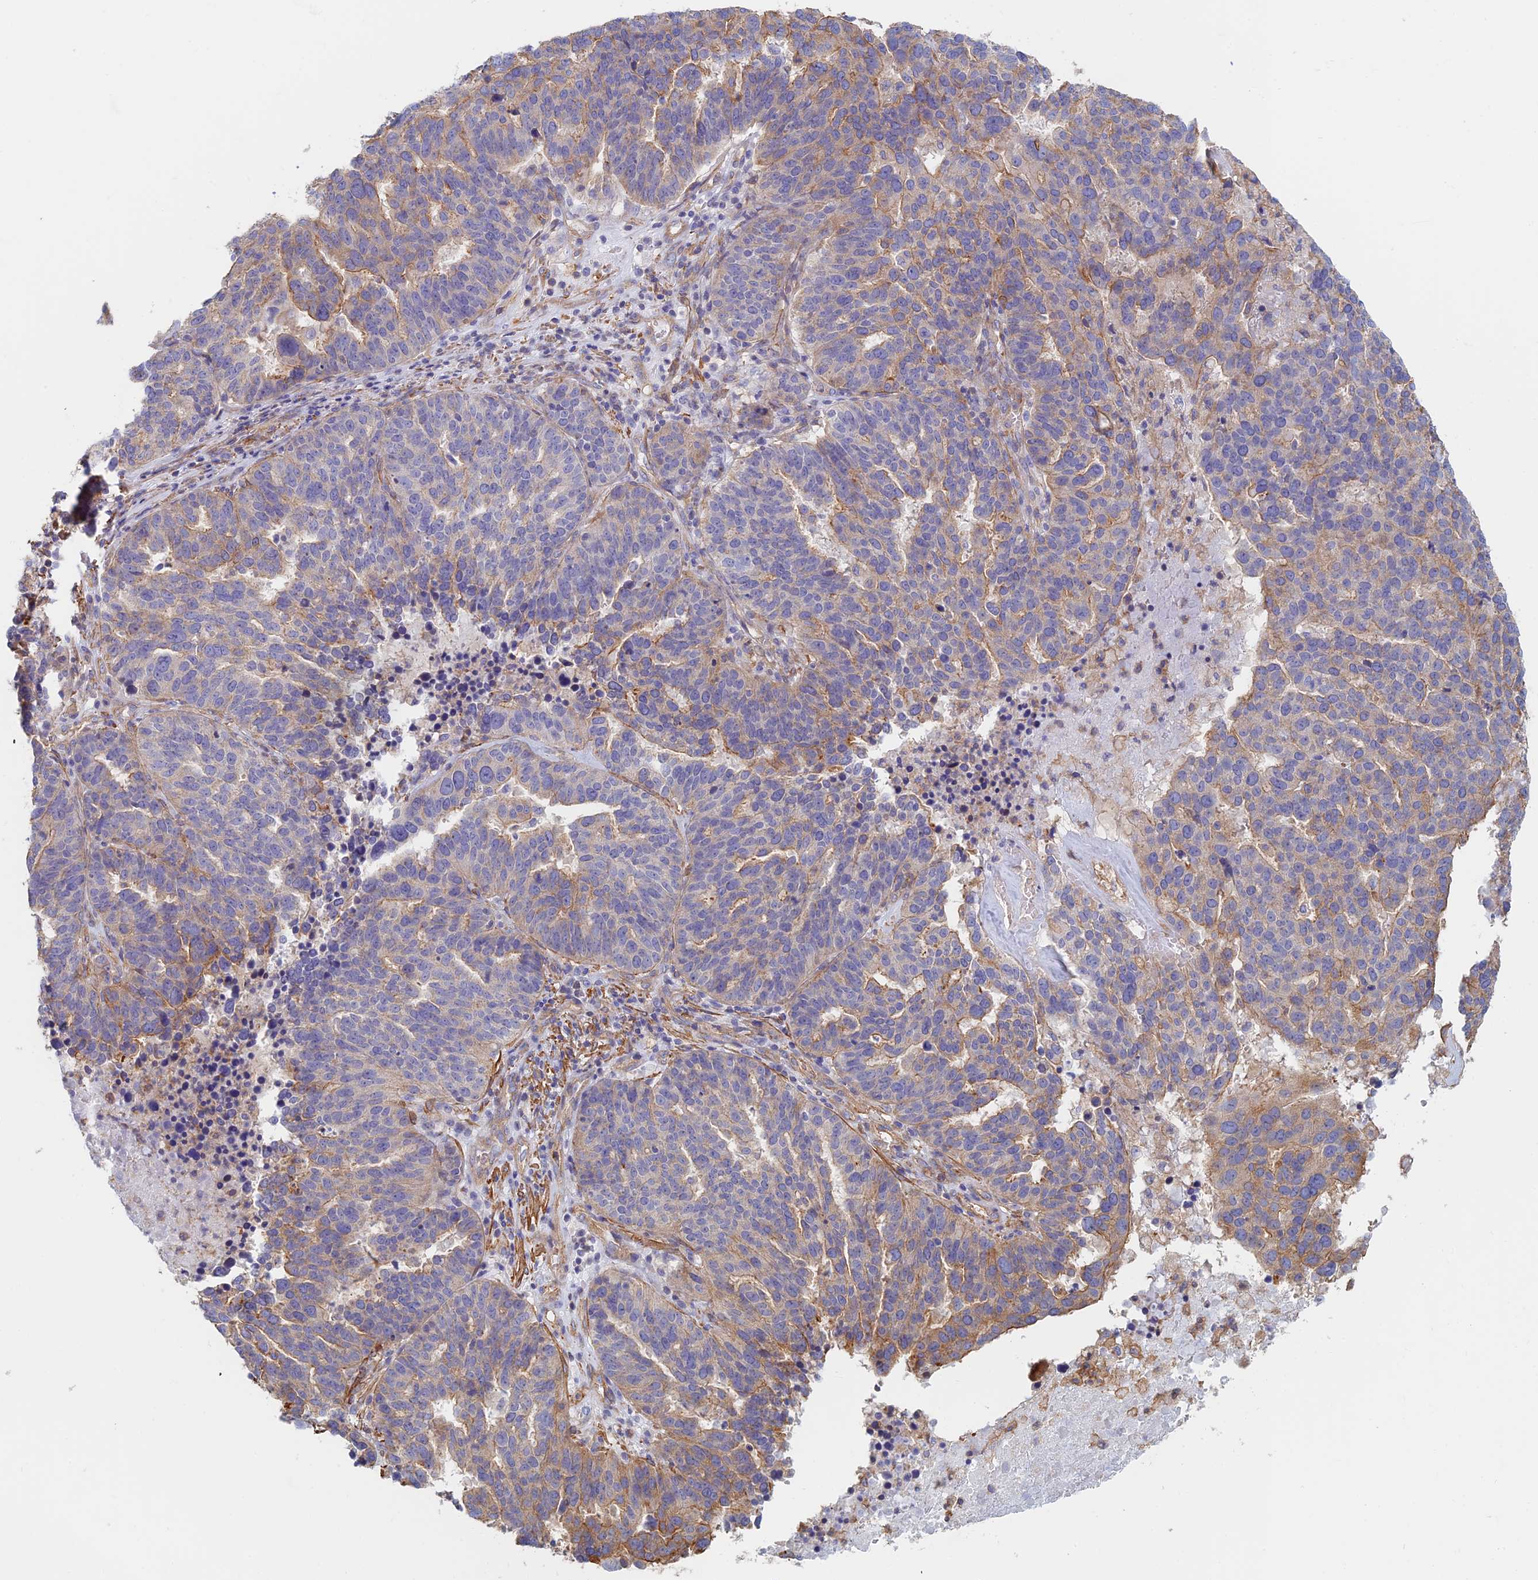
{"staining": {"intensity": "moderate", "quantity": "25%-75%", "location": "cytoplasmic/membranous"}, "tissue": "ovarian cancer", "cell_type": "Tumor cells", "image_type": "cancer", "snomed": [{"axis": "morphology", "description": "Cystadenocarcinoma, serous, NOS"}, {"axis": "topography", "description": "Ovary"}], "caption": "Tumor cells show moderate cytoplasmic/membranous staining in approximately 25%-75% of cells in ovarian cancer (serous cystadenocarcinoma). (Brightfield microscopy of DAB IHC at high magnification).", "gene": "PAK4", "patient": {"sex": "female", "age": 59}}